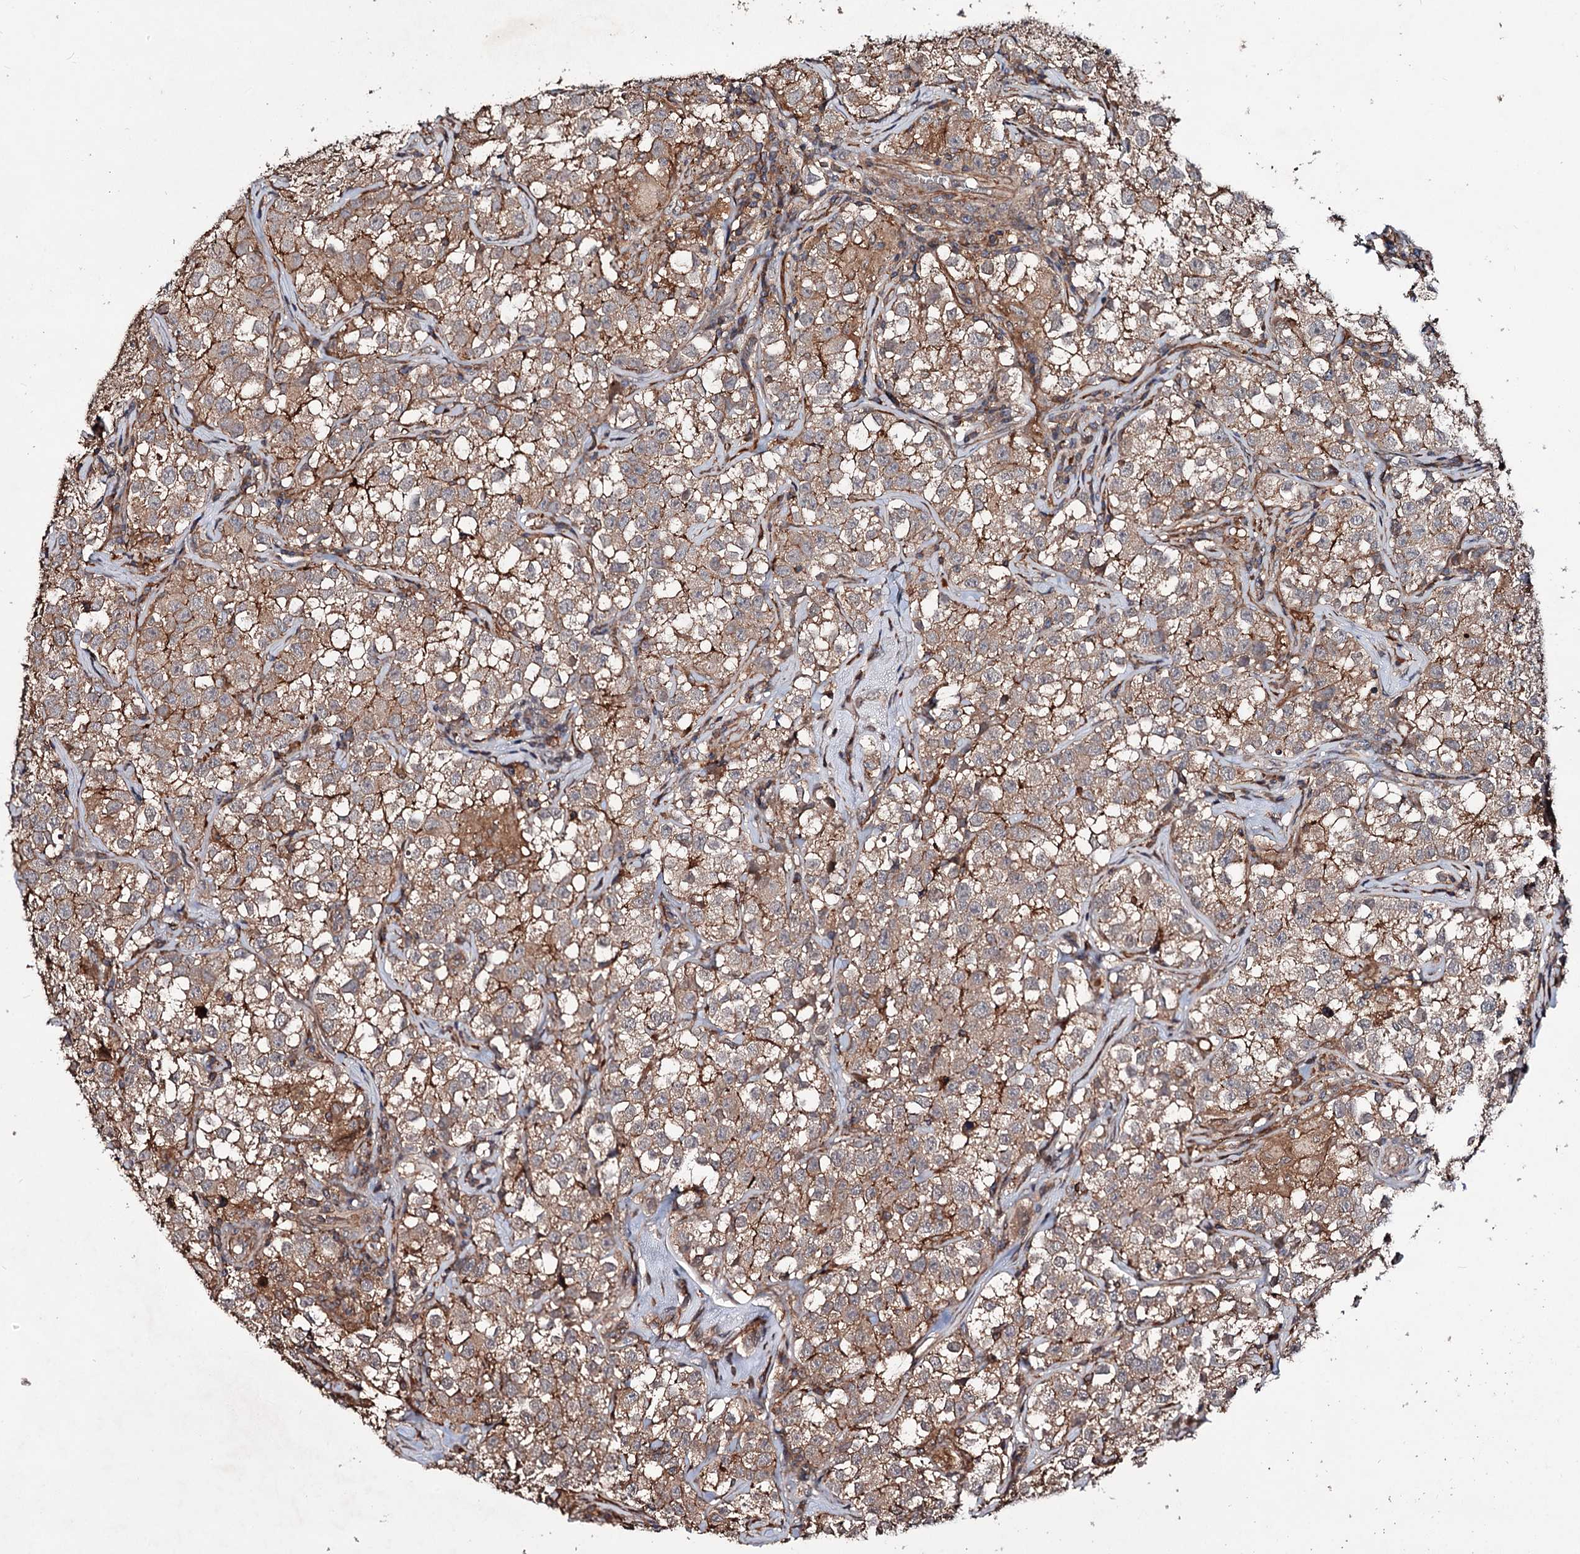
{"staining": {"intensity": "moderate", "quantity": ">75%", "location": "cytoplasmic/membranous"}, "tissue": "testis cancer", "cell_type": "Tumor cells", "image_type": "cancer", "snomed": [{"axis": "morphology", "description": "Seminoma, NOS"}, {"axis": "morphology", "description": "Carcinoma, Embryonal, NOS"}, {"axis": "topography", "description": "Testis"}], "caption": "Immunohistochemistry of testis embryonal carcinoma exhibits medium levels of moderate cytoplasmic/membranous positivity in approximately >75% of tumor cells.", "gene": "GRIP1", "patient": {"sex": "male", "age": 43}}